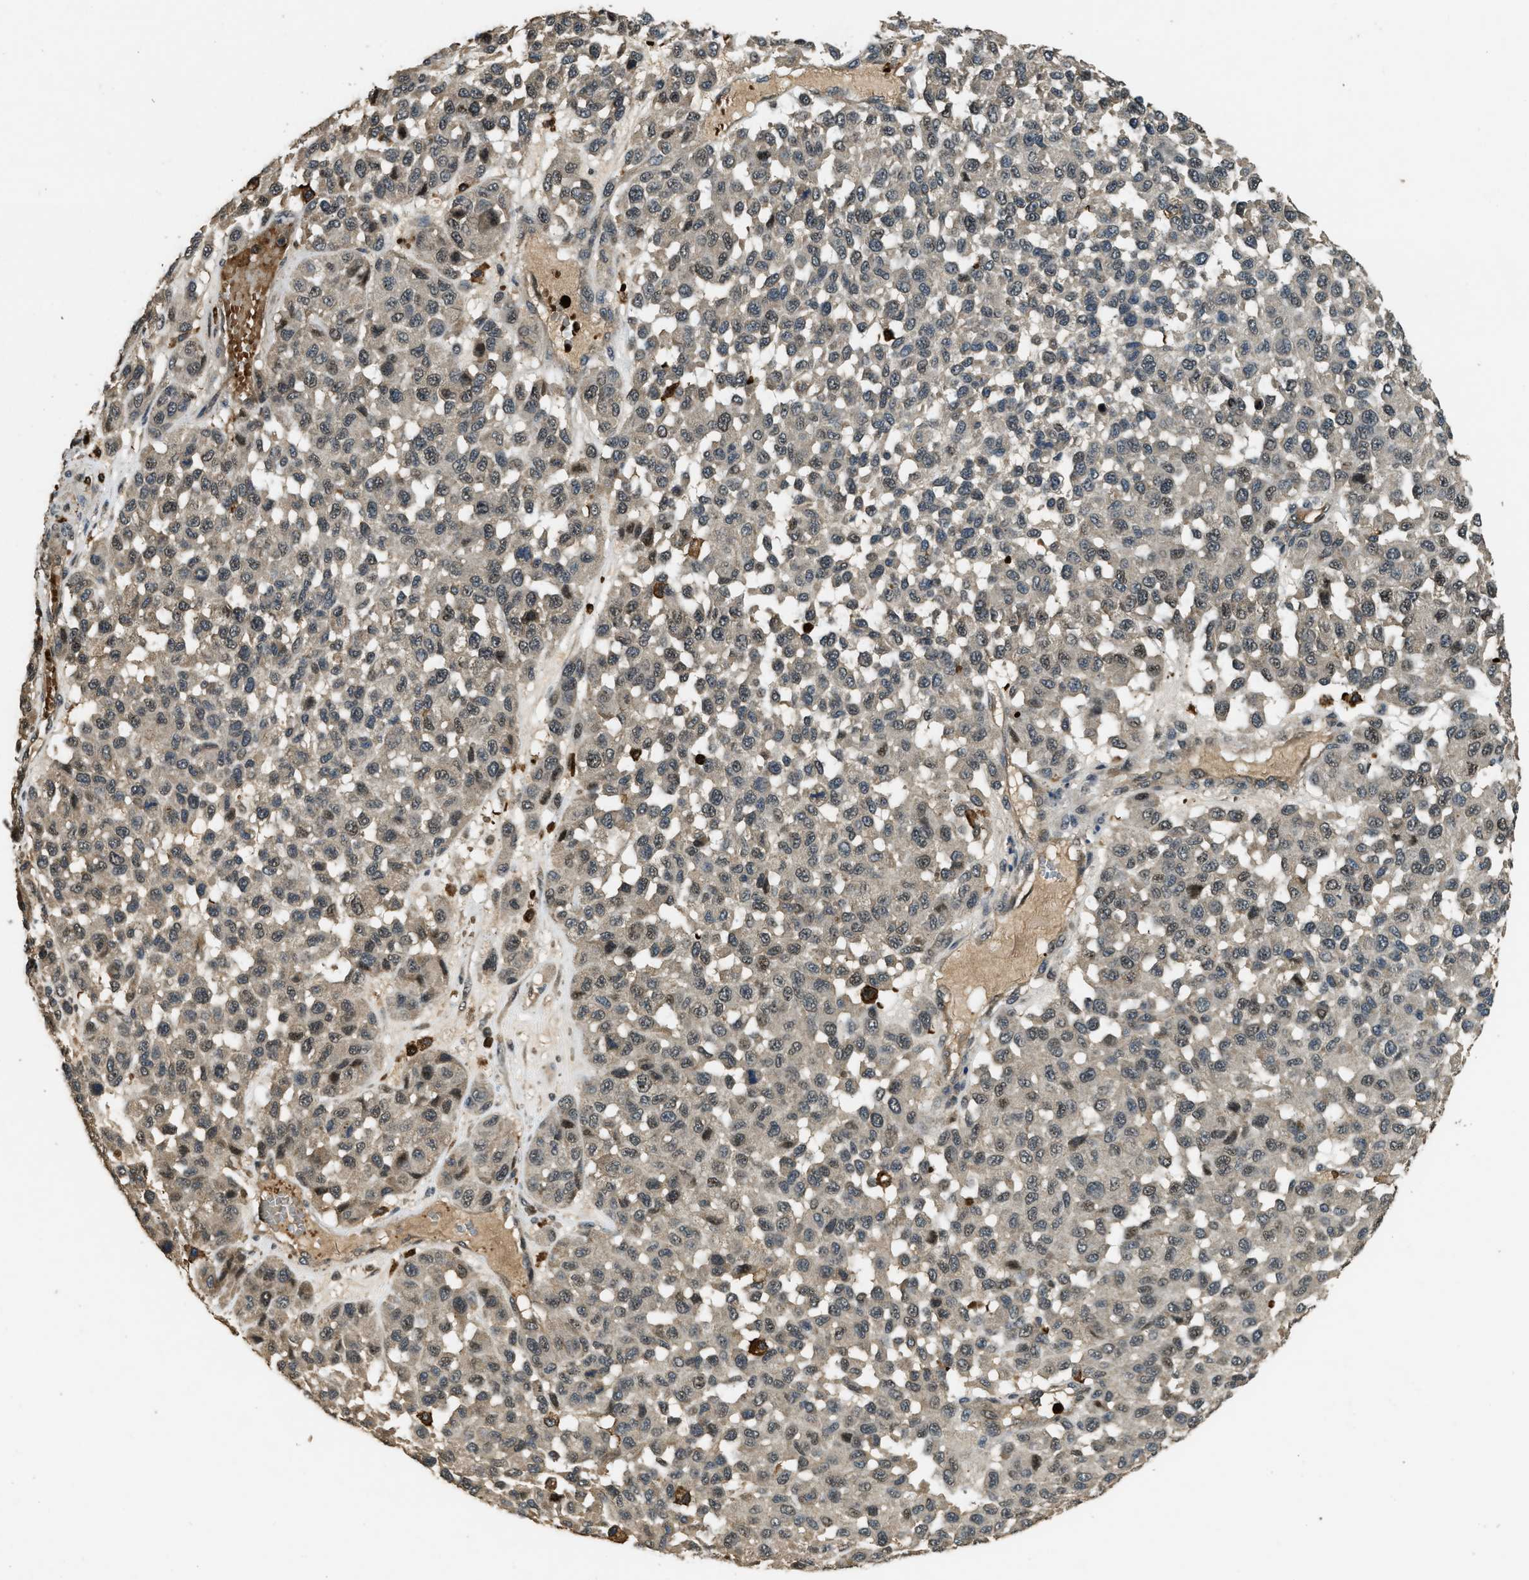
{"staining": {"intensity": "weak", "quantity": ">75%", "location": "cytoplasmic/membranous"}, "tissue": "melanoma", "cell_type": "Tumor cells", "image_type": "cancer", "snomed": [{"axis": "morphology", "description": "Malignant melanoma, NOS"}, {"axis": "topography", "description": "Skin"}], "caption": "Melanoma tissue demonstrates weak cytoplasmic/membranous positivity in approximately >75% of tumor cells", "gene": "RNF141", "patient": {"sex": "male", "age": 62}}